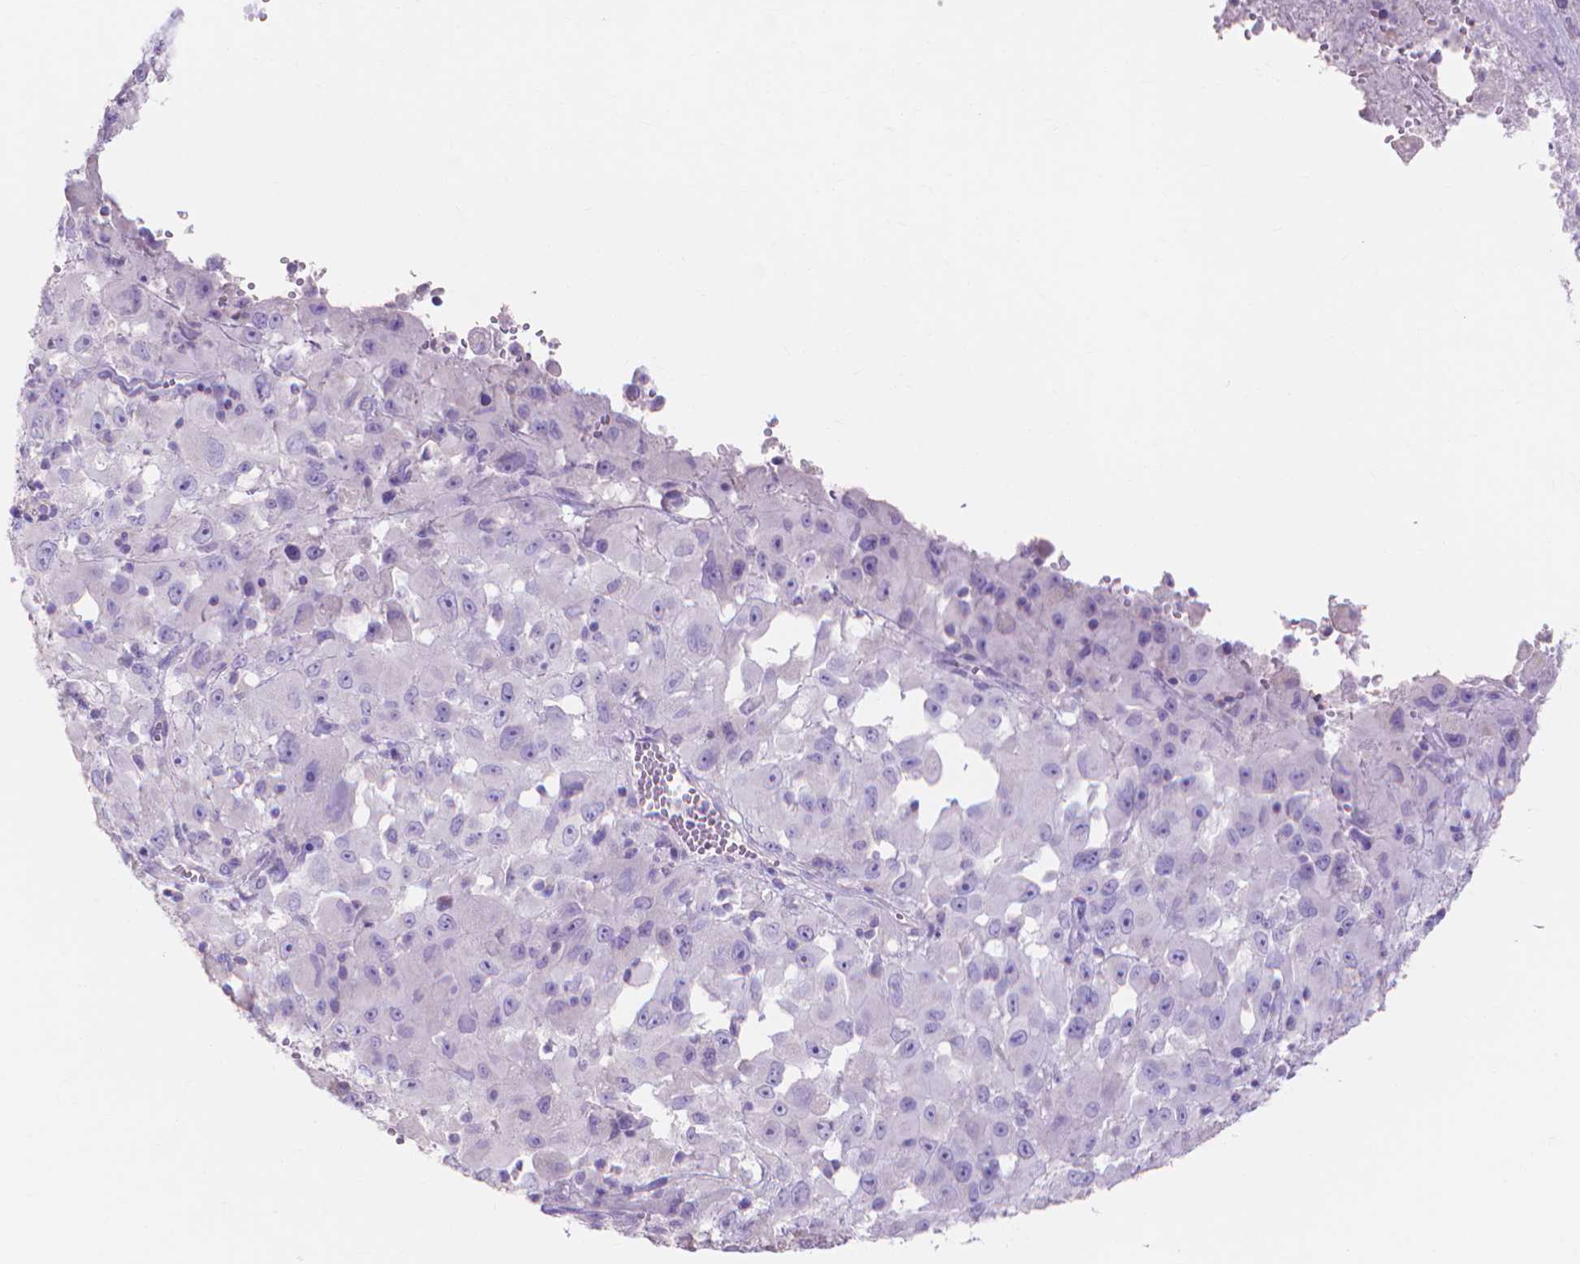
{"staining": {"intensity": "negative", "quantity": "none", "location": "none"}, "tissue": "melanoma", "cell_type": "Tumor cells", "image_type": "cancer", "snomed": [{"axis": "morphology", "description": "Malignant melanoma, Metastatic site"}, {"axis": "topography", "description": "Soft tissue"}], "caption": "Malignant melanoma (metastatic site) was stained to show a protein in brown. There is no significant expression in tumor cells.", "gene": "MMP11", "patient": {"sex": "male", "age": 50}}